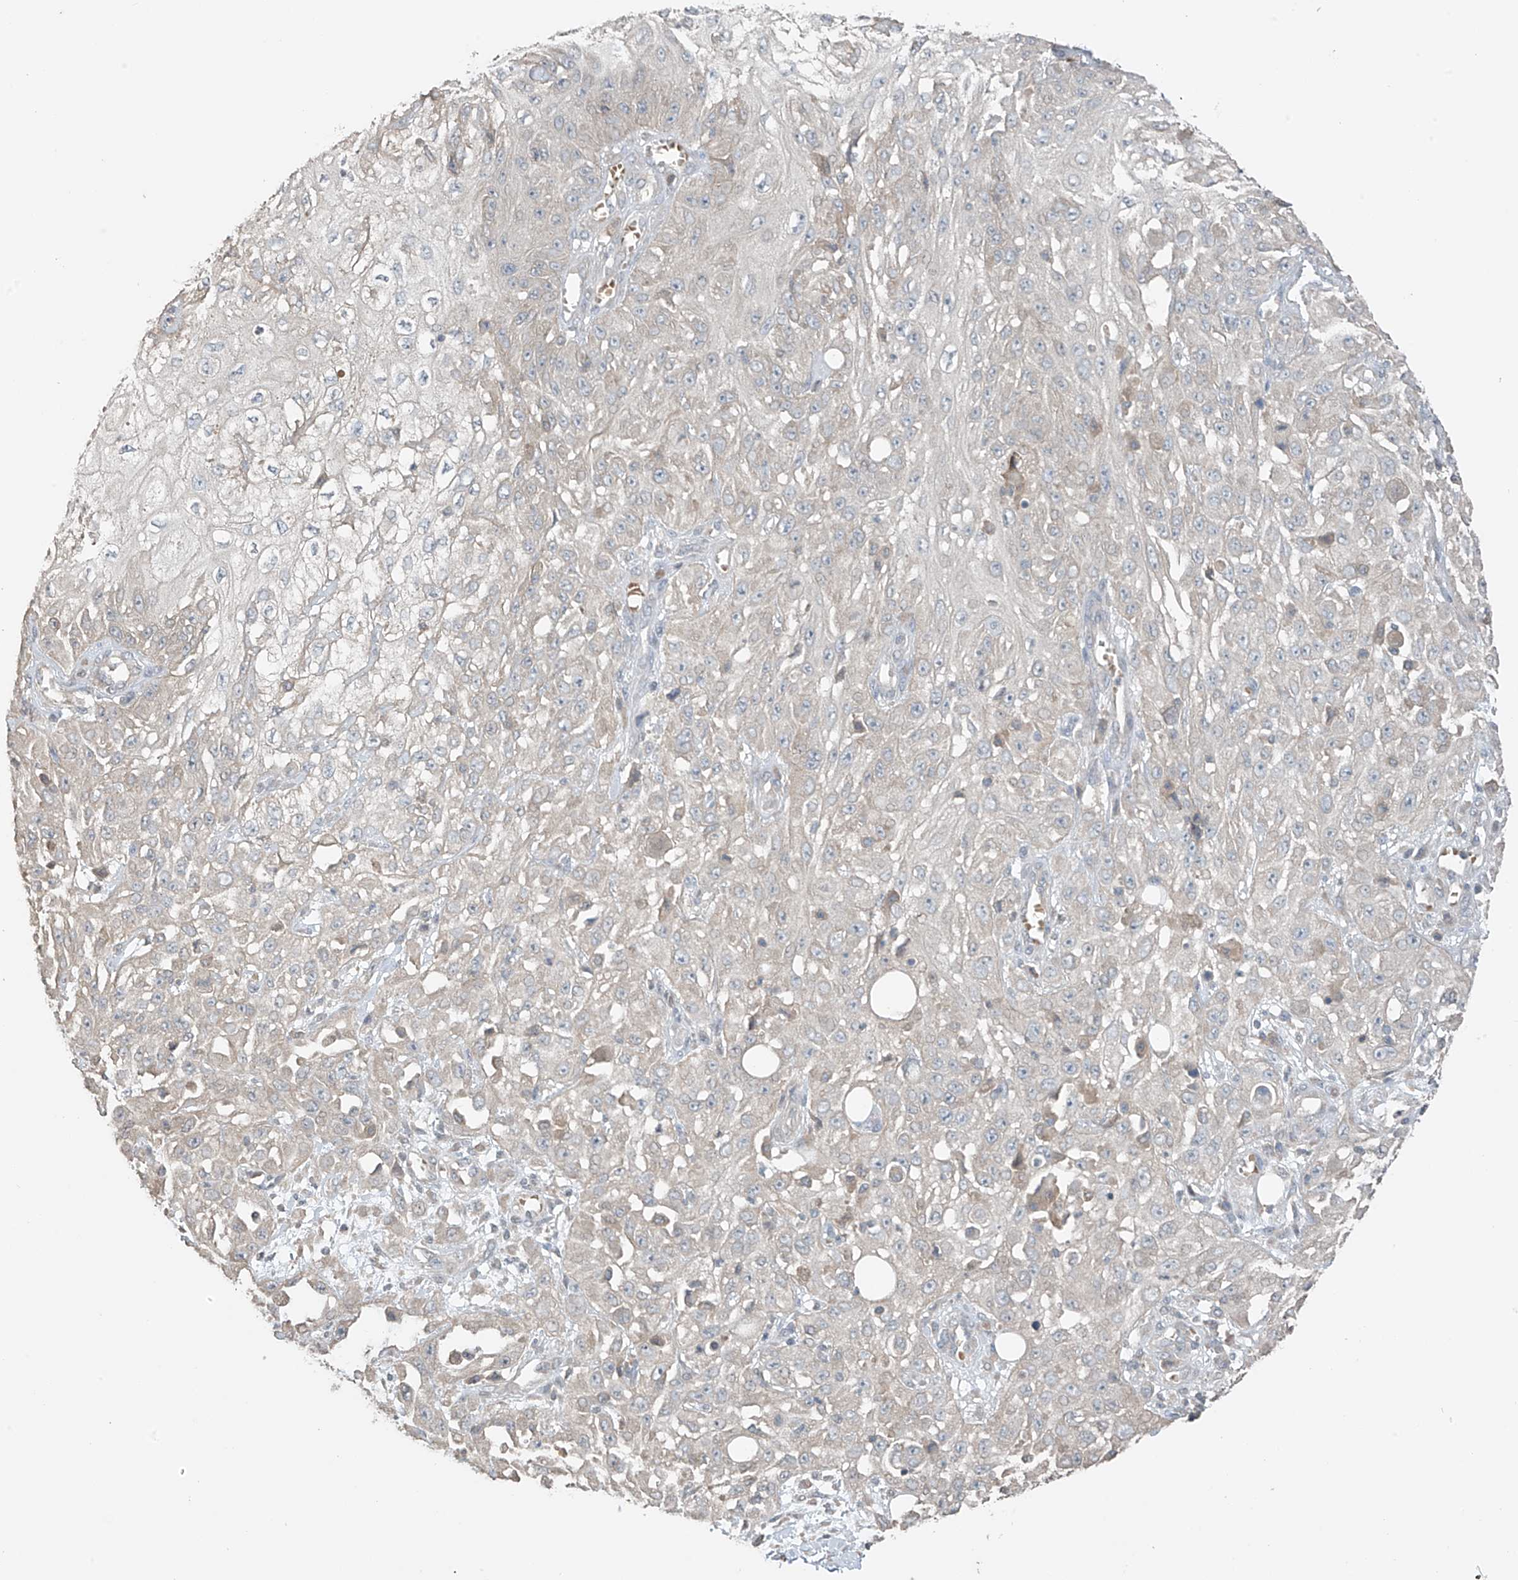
{"staining": {"intensity": "negative", "quantity": "none", "location": "none"}, "tissue": "skin cancer", "cell_type": "Tumor cells", "image_type": "cancer", "snomed": [{"axis": "morphology", "description": "Squamous cell carcinoma, NOS"}, {"axis": "morphology", "description": "Squamous cell carcinoma, metastatic, NOS"}, {"axis": "topography", "description": "Skin"}, {"axis": "topography", "description": "Lymph node"}], "caption": "Skin metastatic squamous cell carcinoma was stained to show a protein in brown. There is no significant positivity in tumor cells. Brightfield microscopy of immunohistochemistry (IHC) stained with DAB (brown) and hematoxylin (blue), captured at high magnification.", "gene": "HOXA11", "patient": {"sex": "male", "age": 75}}